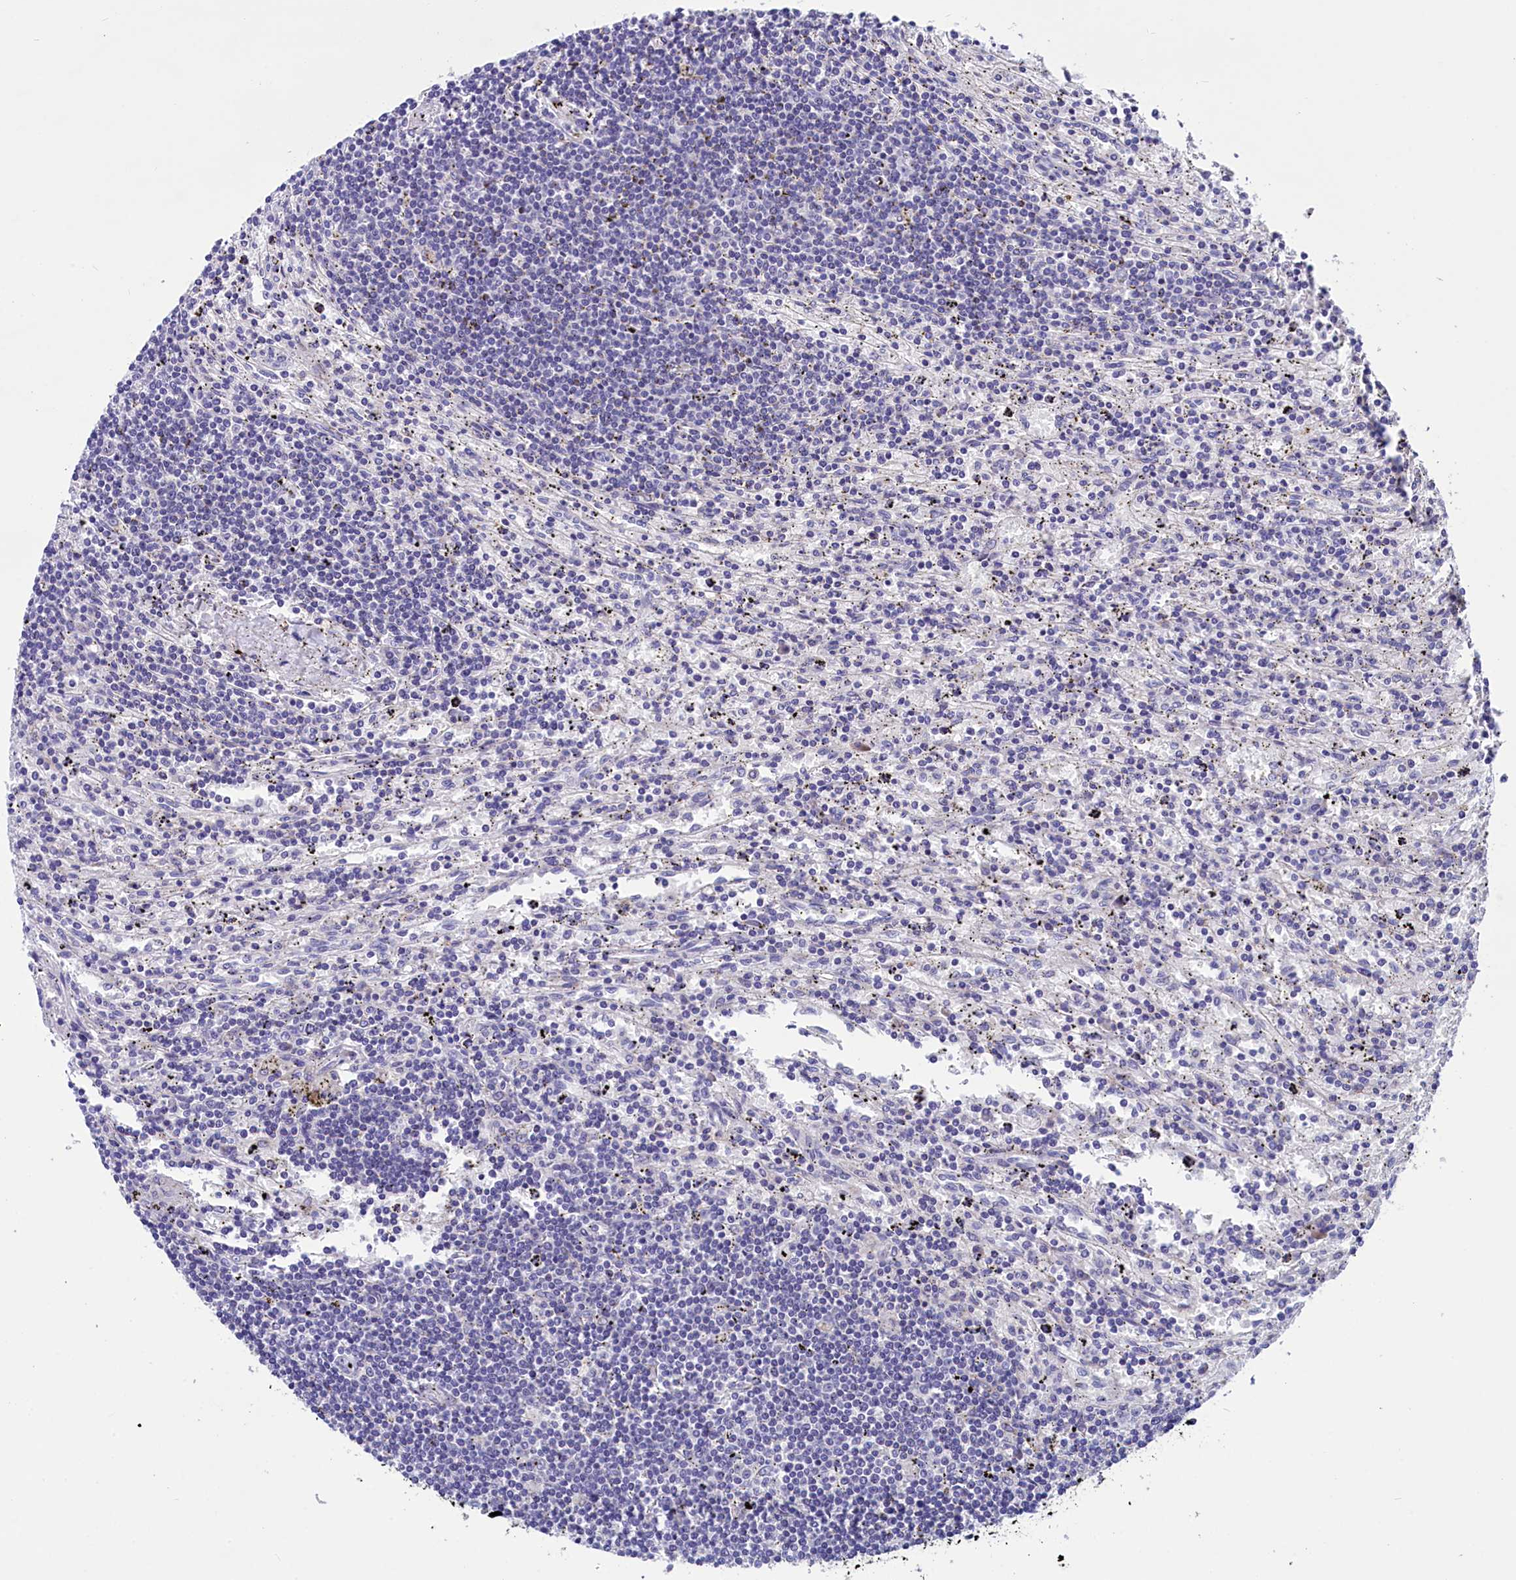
{"staining": {"intensity": "negative", "quantity": "none", "location": "none"}, "tissue": "lymphoma", "cell_type": "Tumor cells", "image_type": "cancer", "snomed": [{"axis": "morphology", "description": "Malignant lymphoma, non-Hodgkin's type, Low grade"}, {"axis": "topography", "description": "Spleen"}], "caption": "This is an immunohistochemistry histopathology image of lymphoma. There is no expression in tumor cells.", "gene": "SCD5", "patient": {"sex": "male", "age": 76}}